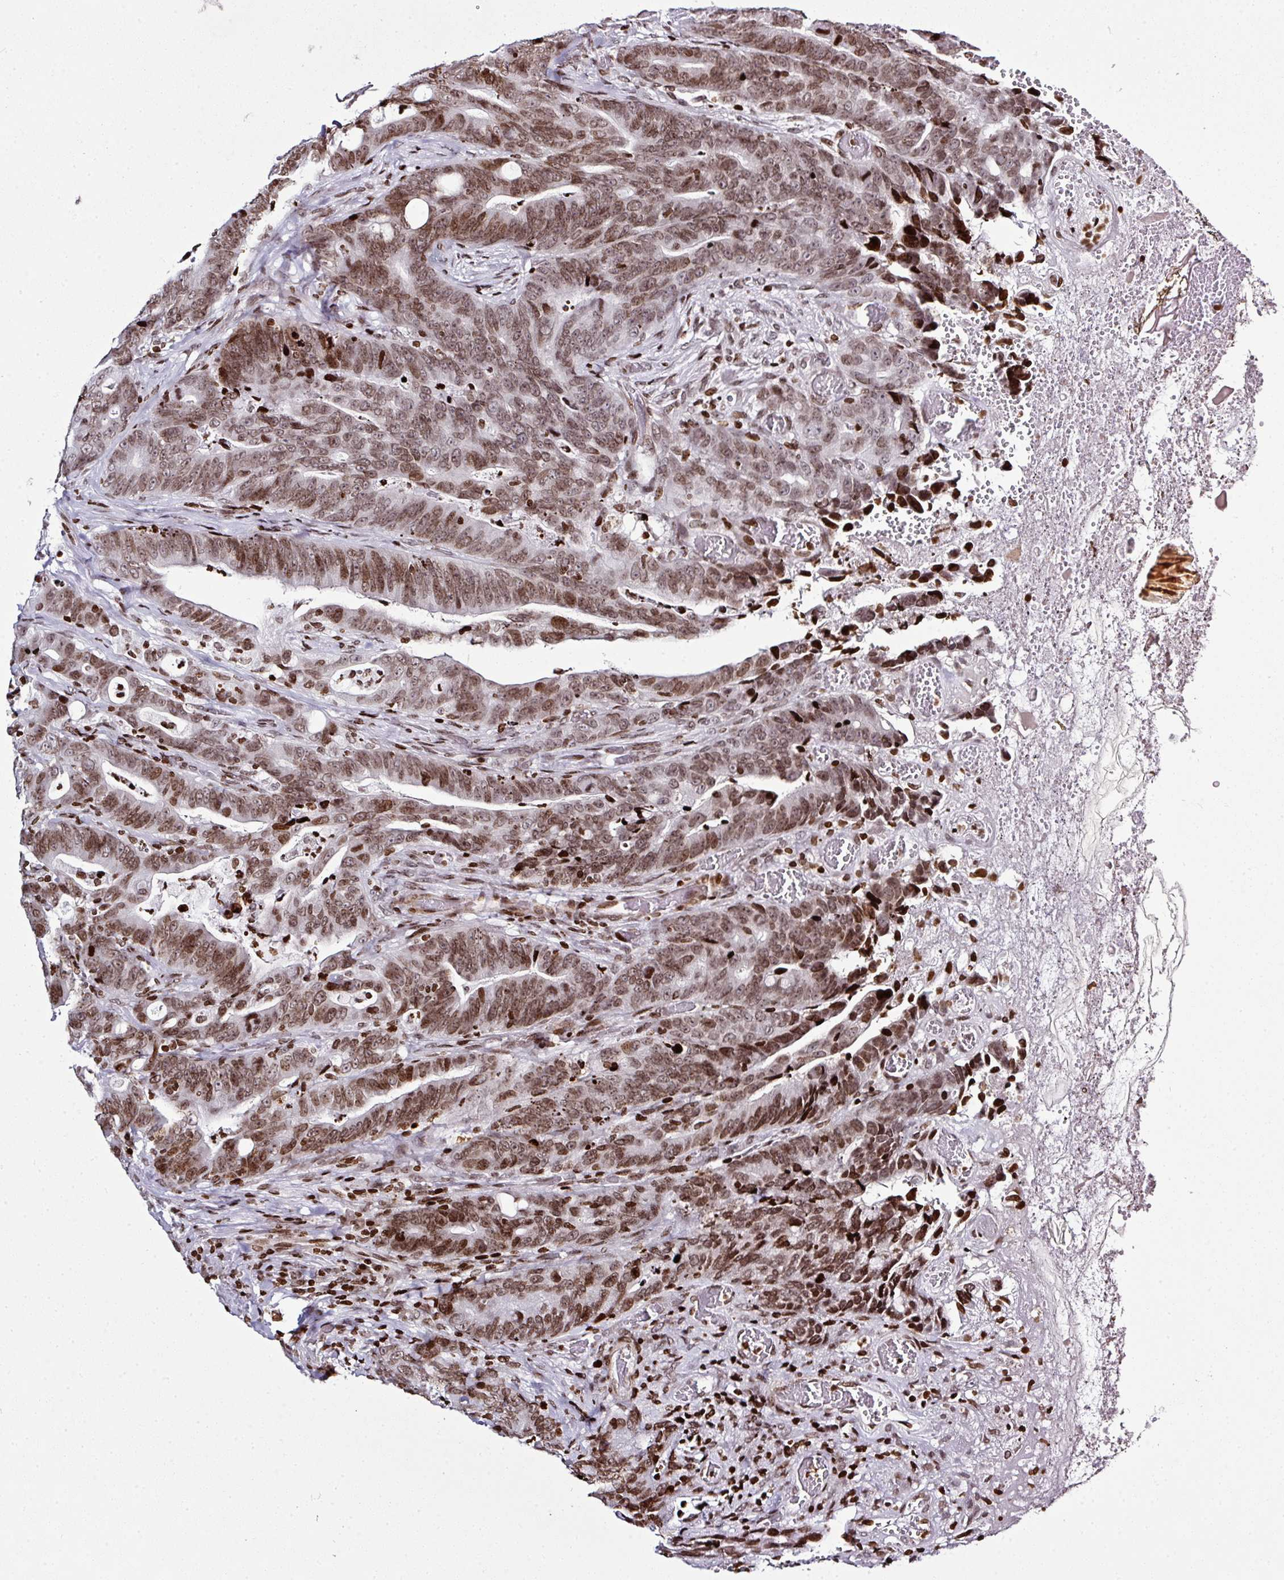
{"staining": {"intensity": "moderate", "quantity": ">75%", "location": "nuclear"}, "tissue": "colorectal cancer", "cell_type": "Tumor cells", "image_type": "cancer", "snomed": [{"axis": "morphology", "description": "Adenocarcinoma, NOS"}, {"axis": "topography", "description": "Colon"}], "caption": "IHC photomicrograph of neoplastic tissue: human colorectal cancer stained using immunohistochemistry (IHC) shows medium levels of moderate protein expression localized specifically in the nuclear of tumor cells, appearing as a nuclear brown color.", "gene": "RASL11A", "patient": {"sex": "female", "age": 82}}